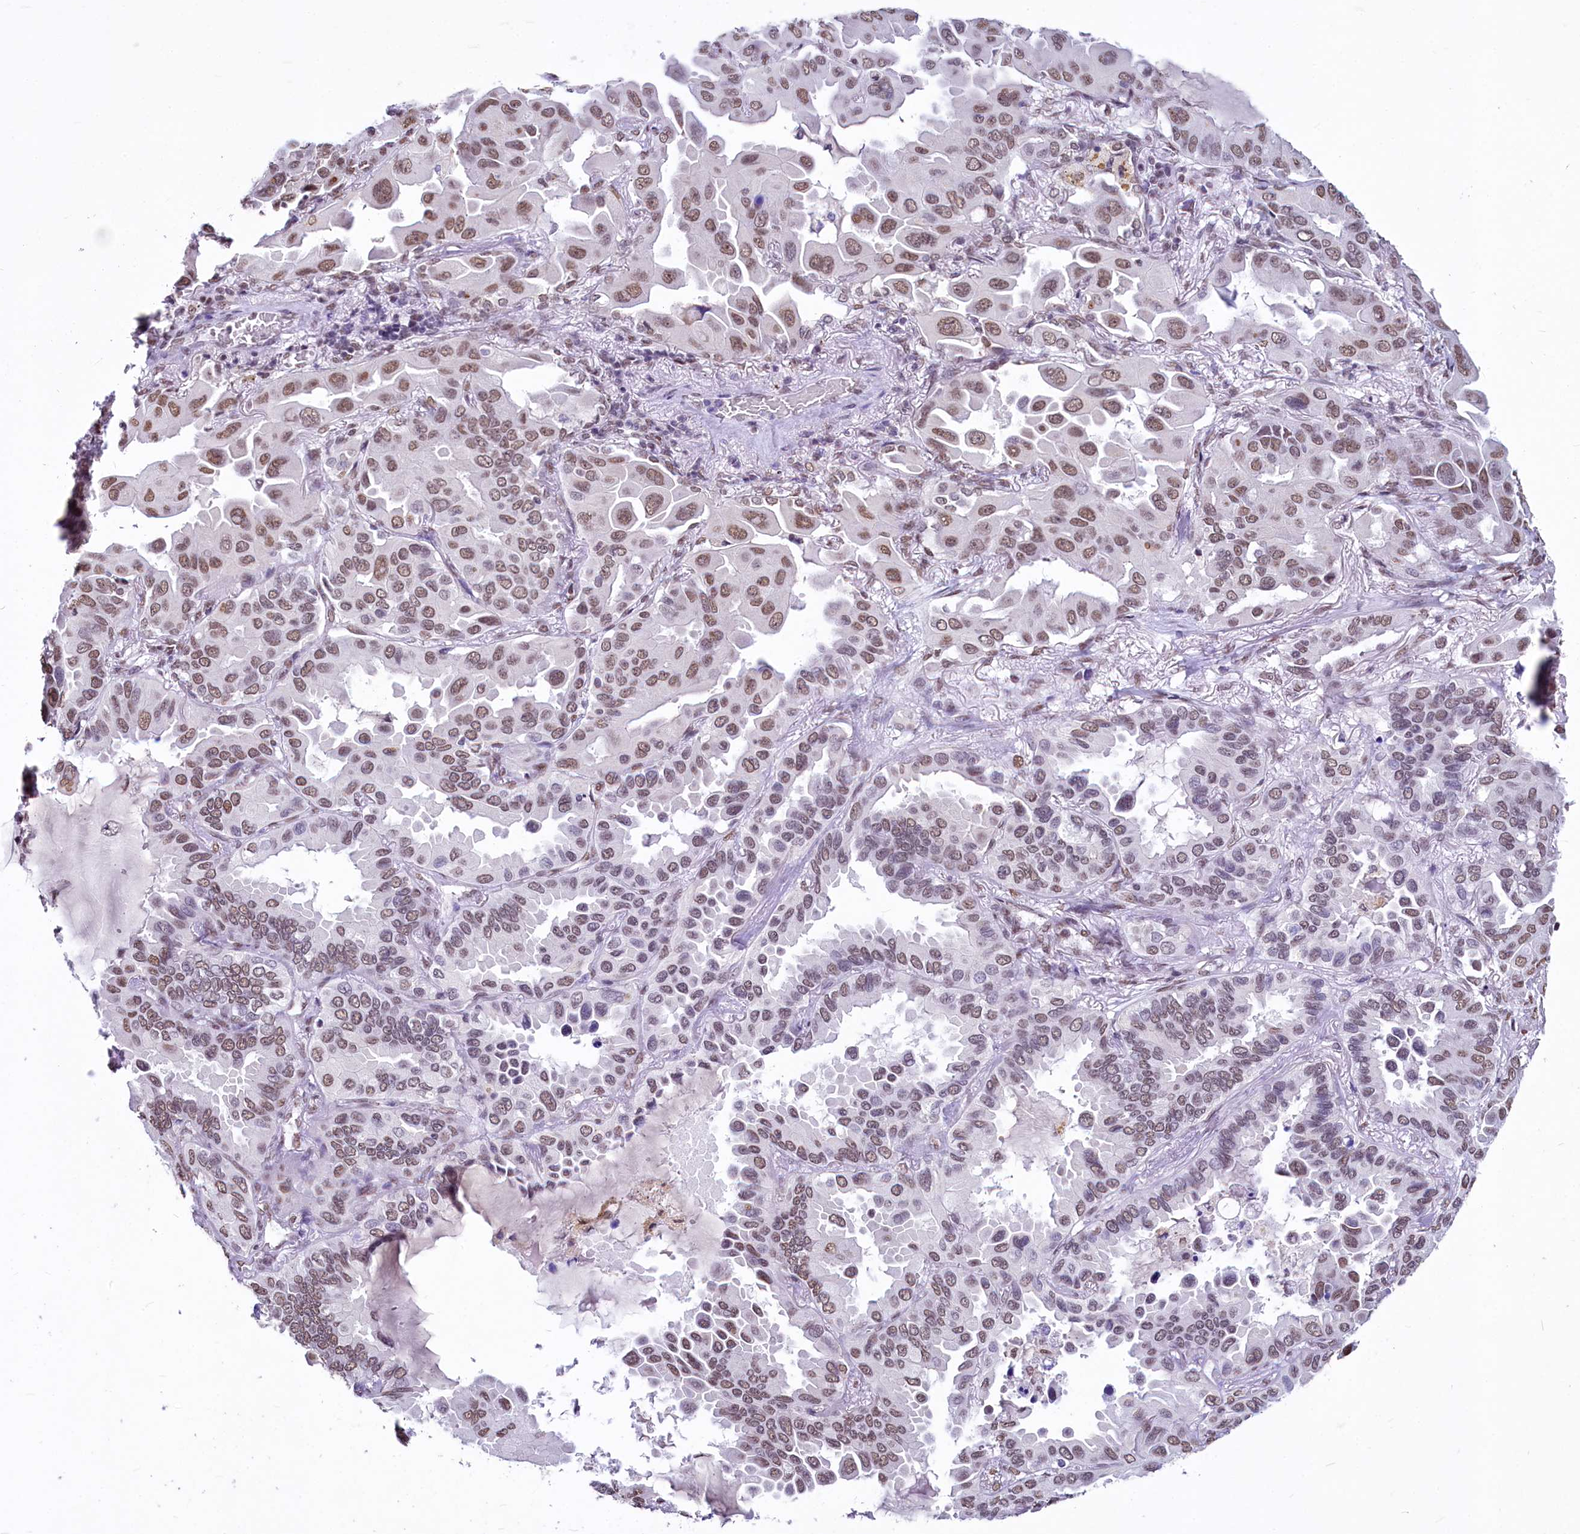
{"staining": {"intensity": "moderate", "quantity": ">75%", "location": "nuclear"}, "tissue": "lung cancer", "cell_type": "Tumor cells", "image_type": "cancer", "snomed": [{"axis": "morphology", "description": "Adenocarcinoma, NOS"}, {"axis": "topography", "description": "Lung"}], "caption": "This photomicrograph demonstrates lung cancer stained with IHC to label a protein in brown. The nuclear of tumor cells show moderate positivity for the protein. Nuclei are counter-stained blue.", "gene": "PARPBP", "patient": {"sex": "male", "age": 64}}